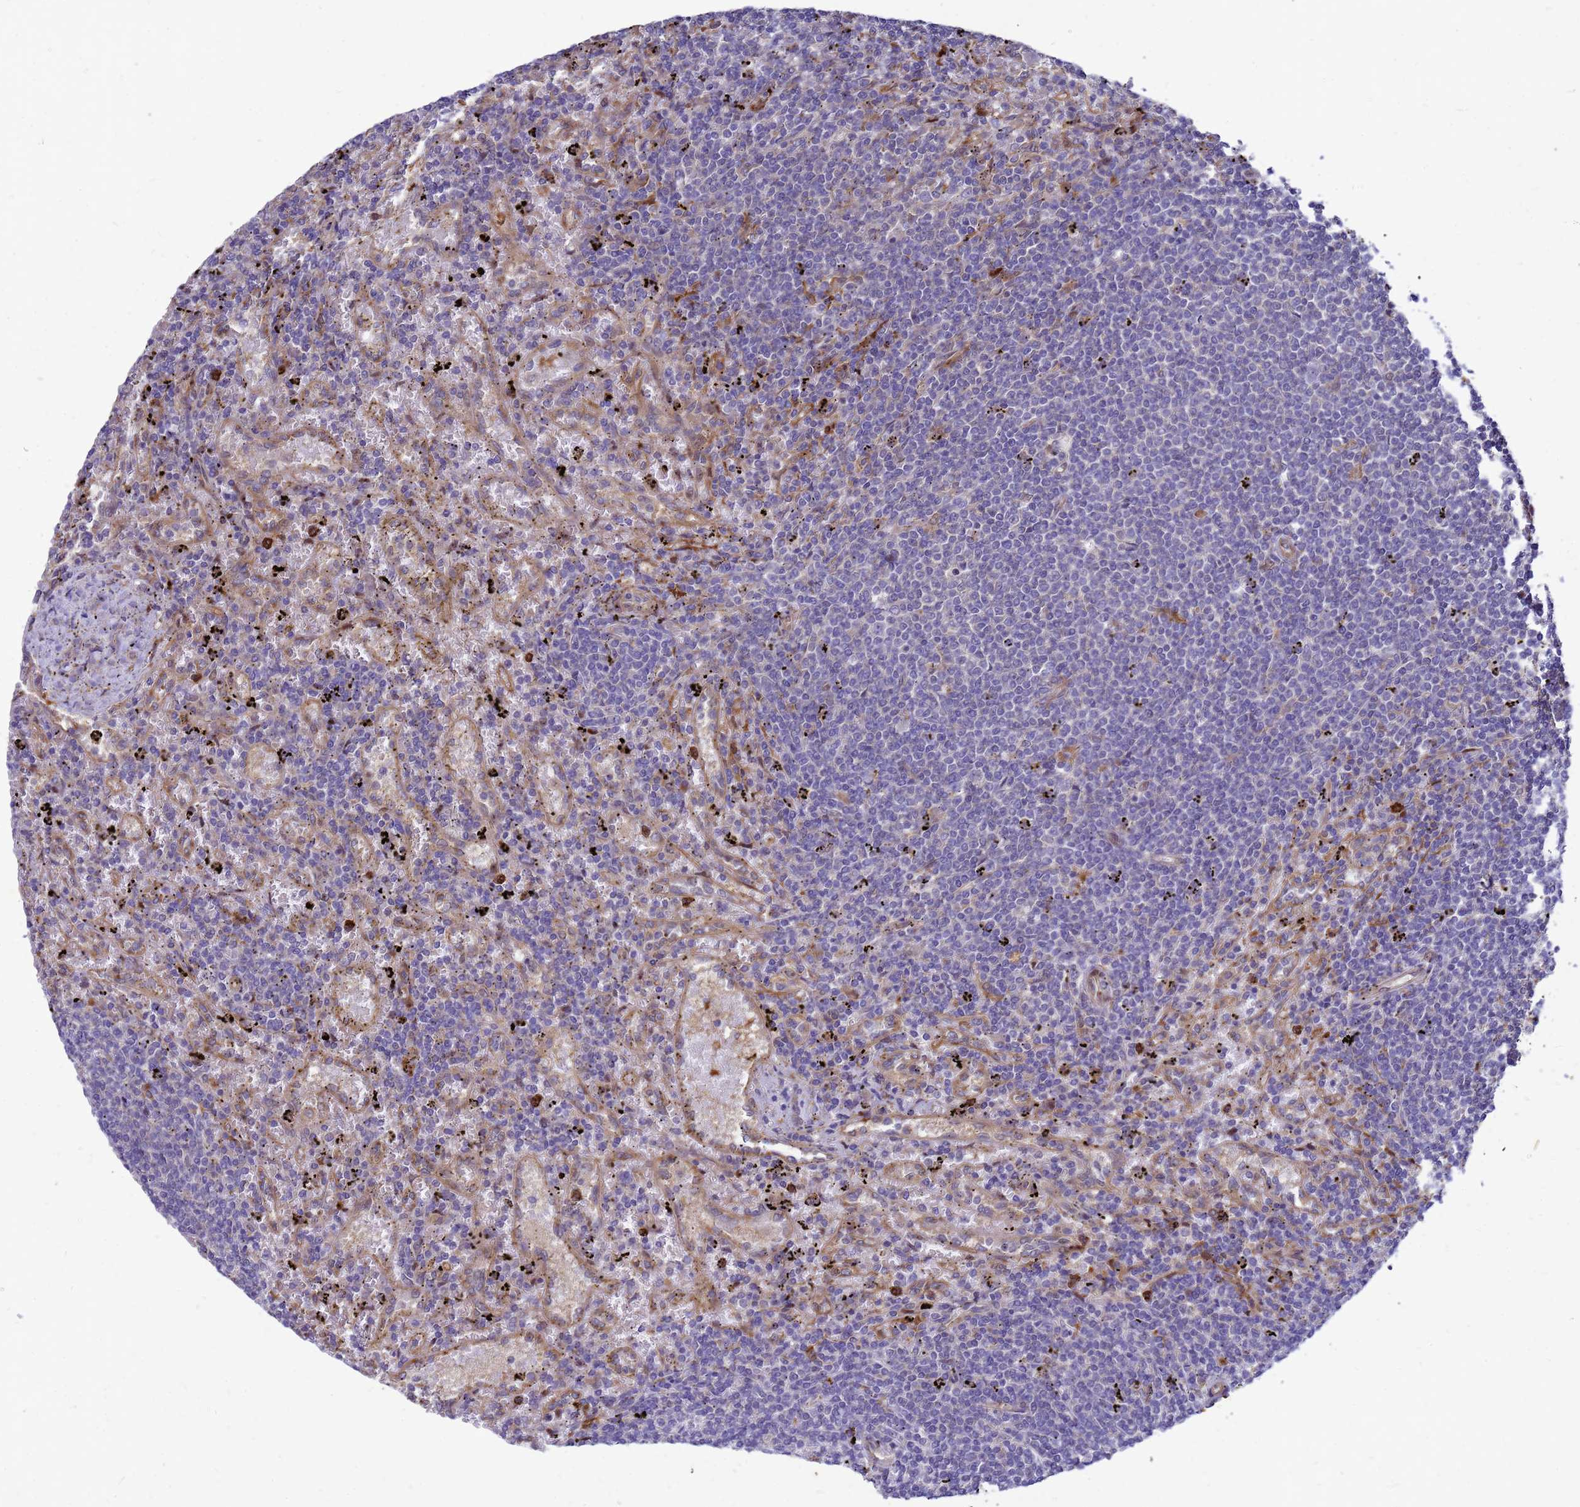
{"staining": {"intensity": "negative", "quantity": "none", "location": "none"}, "tissue": "lymphoma", "cell_type": "Tumor cells", "image_type": "cancer", "snomed": [{"axis": "morphology", "description": "Malignant lymphoma, non-Hodgkin's type, Low grade"}, {"axis": "topography", "description": "Spleen"}], "caption": "IHC micrograph of human malignant lymphoma, non-Hodgkin's type (low-grade) stained for a protein (brown), which exhibits no staining in tumor cells.", "gene": "RNF215", "patient": {"sex": "male", "age": 76}}